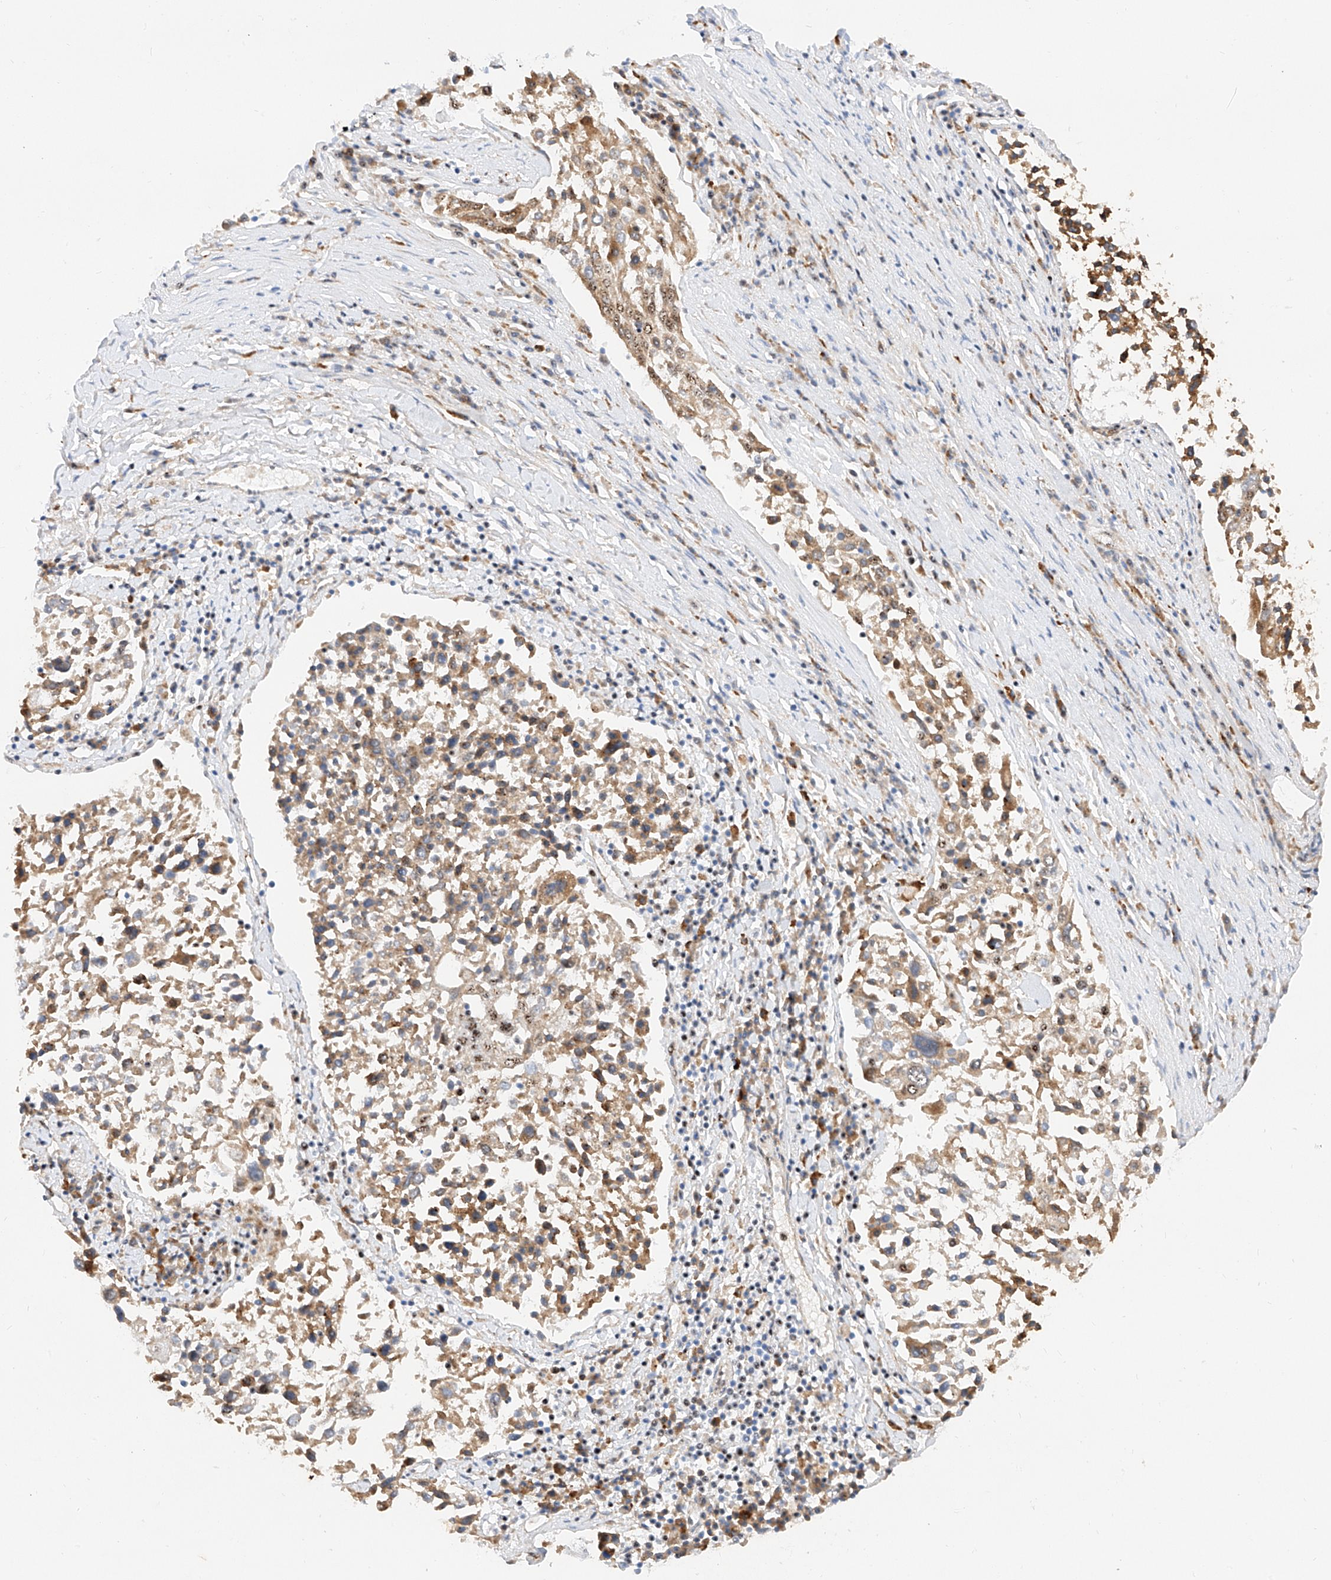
{"staining": {"intensity": "moderate", "quantity": "<25%", "location": "cytoplasmic/membranous,nuclear"}, "tissue": "lung cancer", "cell_type": "Tumor cells", "image_type": "cancer", "snomed": [{"axis": "morphology", "description": "Squamous cell carcinoma, NOS"}, {"axis": "topography", "description": "Lung"}], "caption": "An IHC micrograph of tumor tissue is shown. Protein staining in brown shows moderate cytoplasmic/membranous and nuclear positivity in squamous cell carcinoma (lung) within tumor cells. (DAB IHC with brightfield microscopy, high magnification).", "gene": "ATXN7L2", "patient": {"sex": "male", "age": 65}}